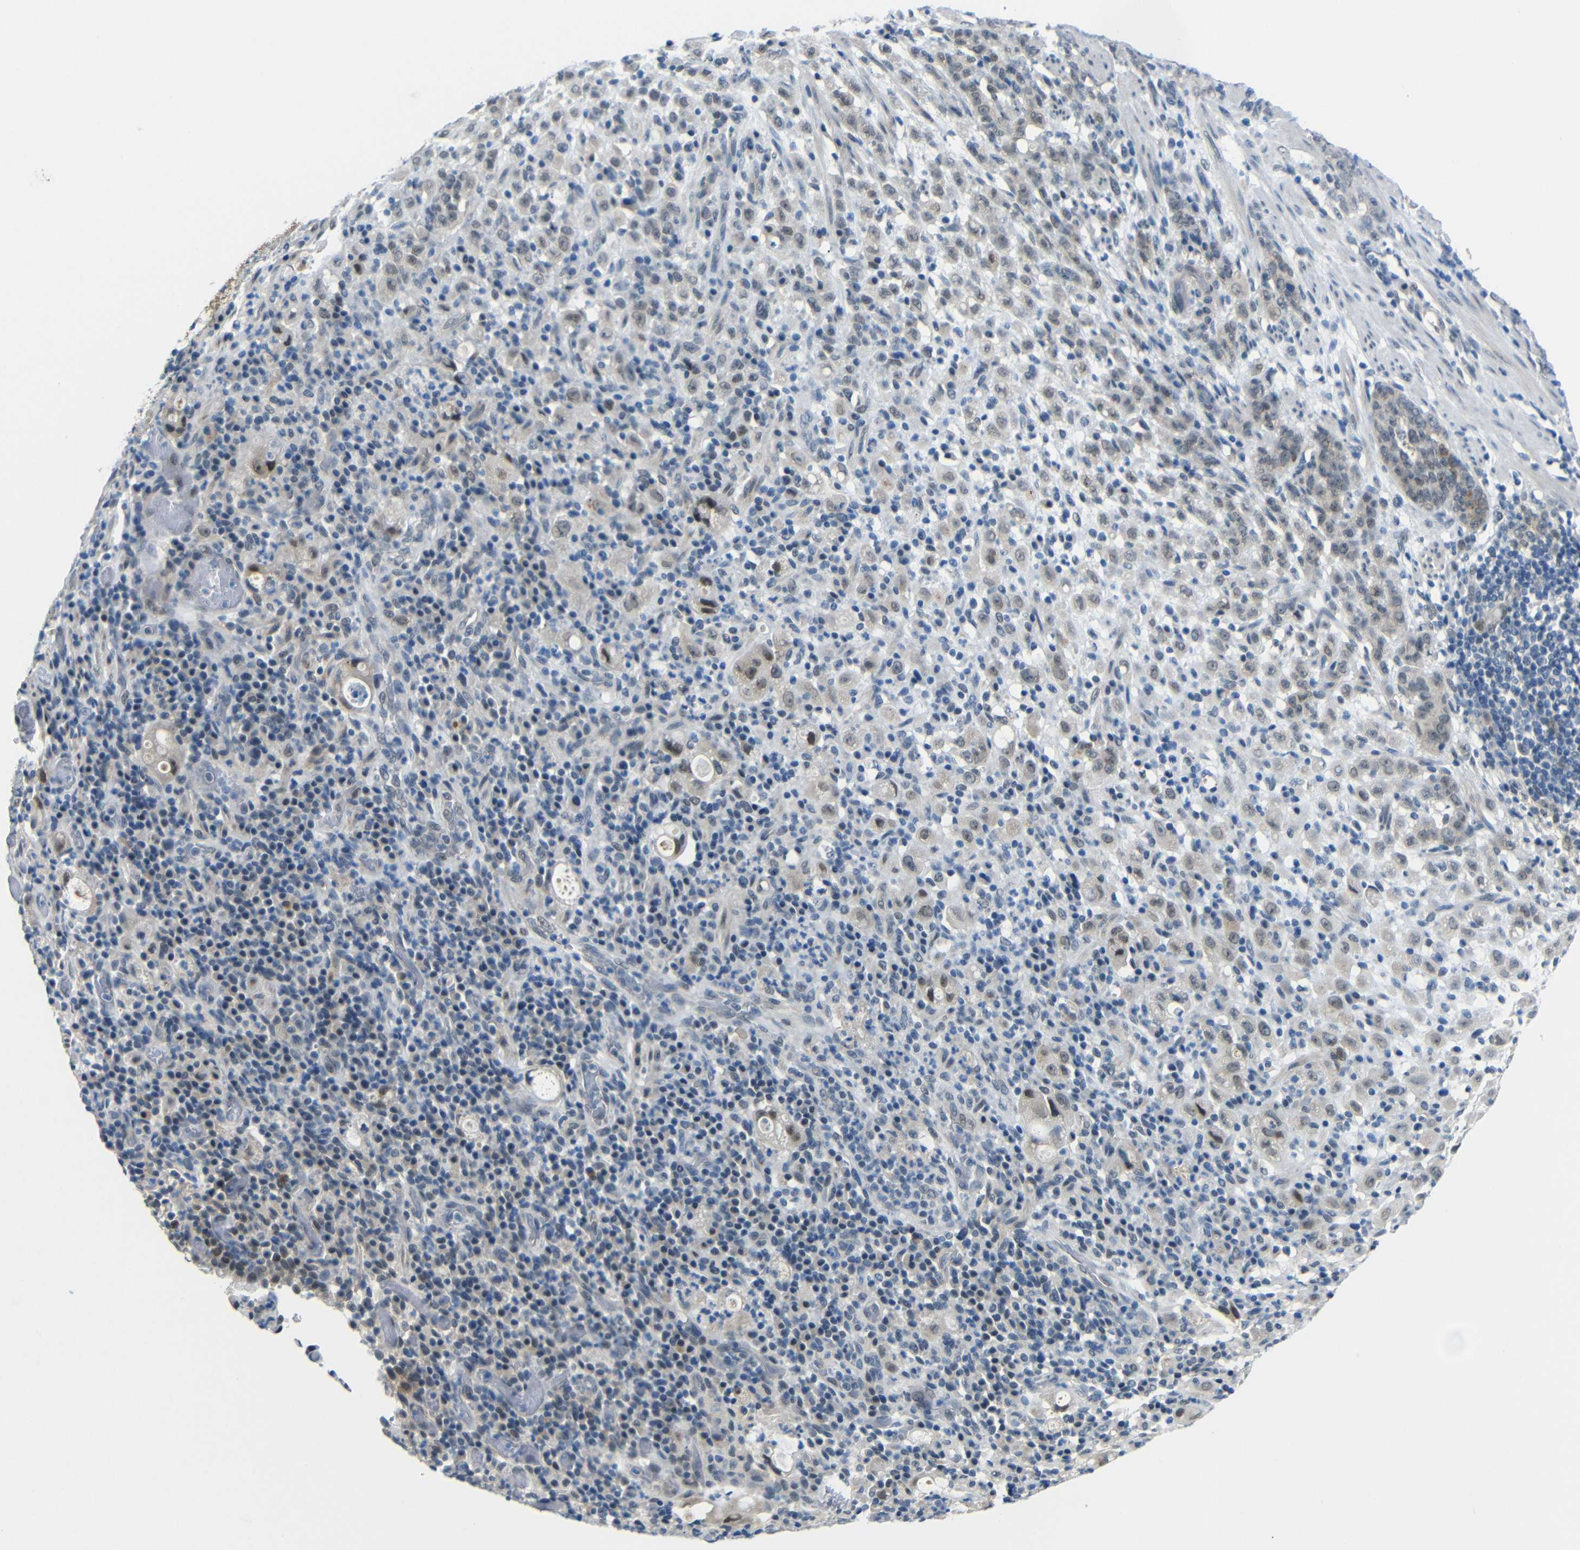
{"staining": {"intensity": "weak", "quantity": "<25%", "location": "nuclear"}, "tissue": "stomach cancer", "cell_type": "Tumor cells", "image_type": "cancer", "snomed": [{"axis": "morphology", "description": "Adenocarcinoma, NOS"}, {"axis": "topography", "description": "Stomach, lower"}], "caption": "Protein analysis of adenocarcinoma (stomach) displays no significant expression in tumor cells.", "gene": "GPR158", "patient": {"sex": "male", "age": 88}}